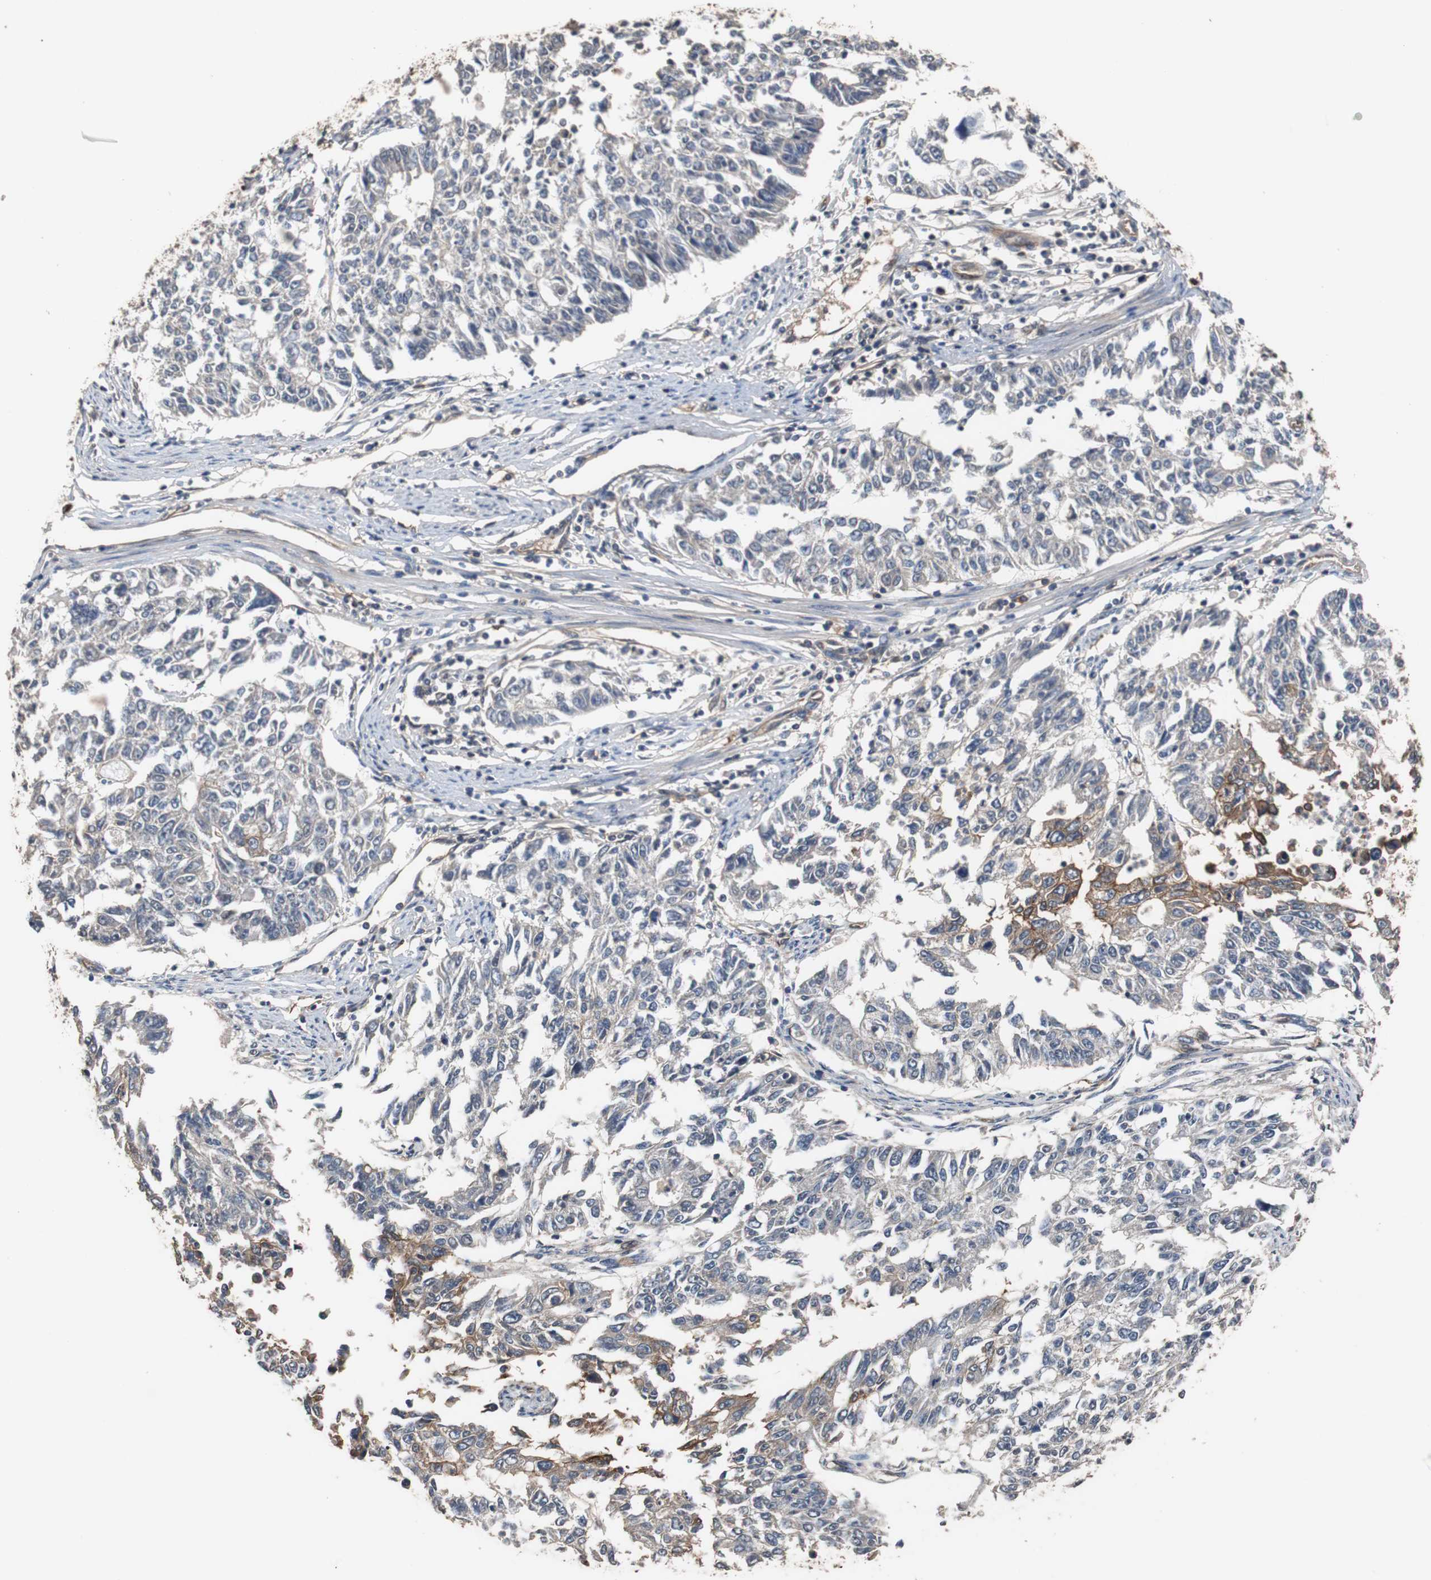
{"staining": {"intensity": "strong", "quantity": "<25%", "location": "cytoplasmic/membranous"}, "tissue": "endometrial cancer", "cell_type": "Tumor cells", "image_type": "cancer", "snomed": [{"axis": "morphology", "description": "Adenocarcinoma, NOS"}, {"axis": "topography", "description": "Endometrium"}], "caption": "A high-resolution photomicrograph shows IHC staining of endometrial adenocarcinoma, which exhibits strong cytoplasmic/membranous positivity in approximately <25% of tumor cells. The protein is shown in brown color, while the nuclei are stained blue.", "gene": "NDRG1", "patient": {"sex": "female", "age": 42}}